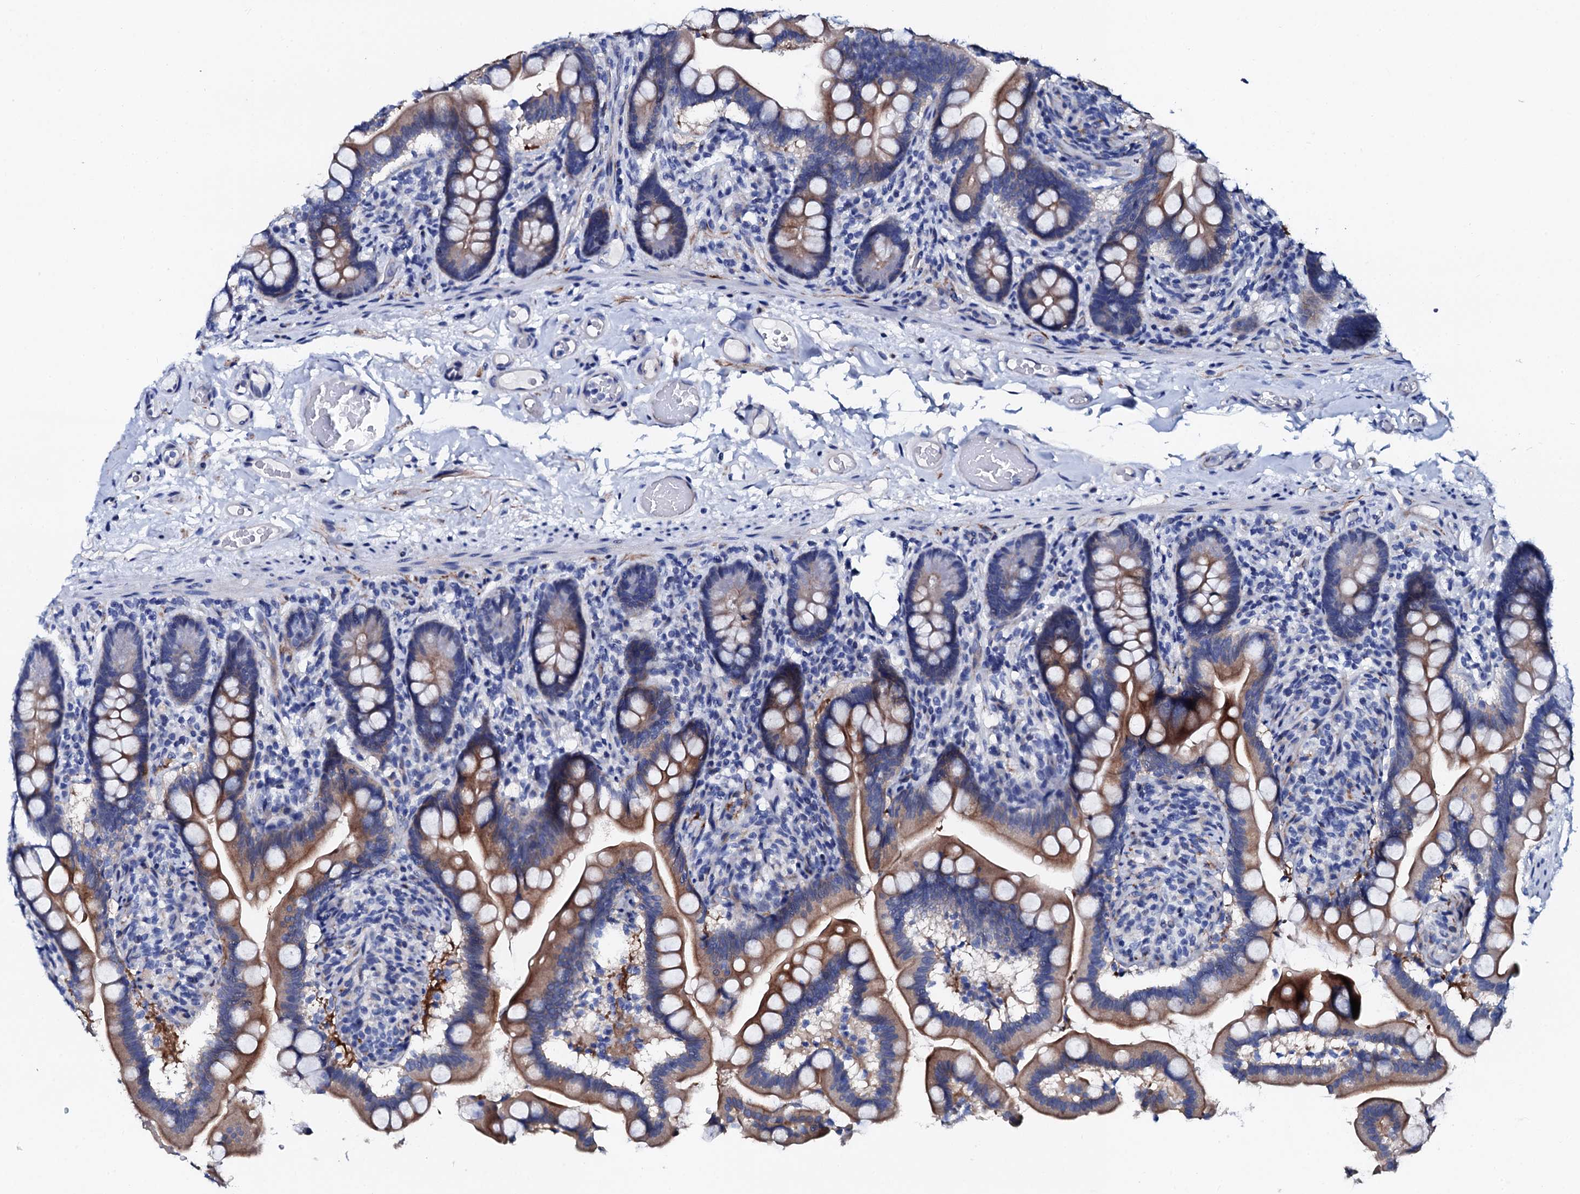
{"staining": {"intensity": "moderate", "quantity": "25%-75%", "location": "cytoplasmic/membranous"}, "tissue": "small intestine", "cell_type": "Glandular cells", "image_type": "normal", "snomed": [{"axis": "morphology", "description": "Normal tissue, NOS"}, {"axis": "topography", "description": "Small intestine"}], "caption": "Immunohistochemical staining of unremarkable small intestine displays 25%-75% levels of moderate cytoplasmic/membranous protein positivity in about 25%-75% of glandular cells. (Stains: DAB (3,3'-diaminobenzidine) in brown, nuclei in blue, Microscopy: brightfield microscopy at high magnification).", "gene": "TRDN", "patient": {"sex": "female", "age": 64}}